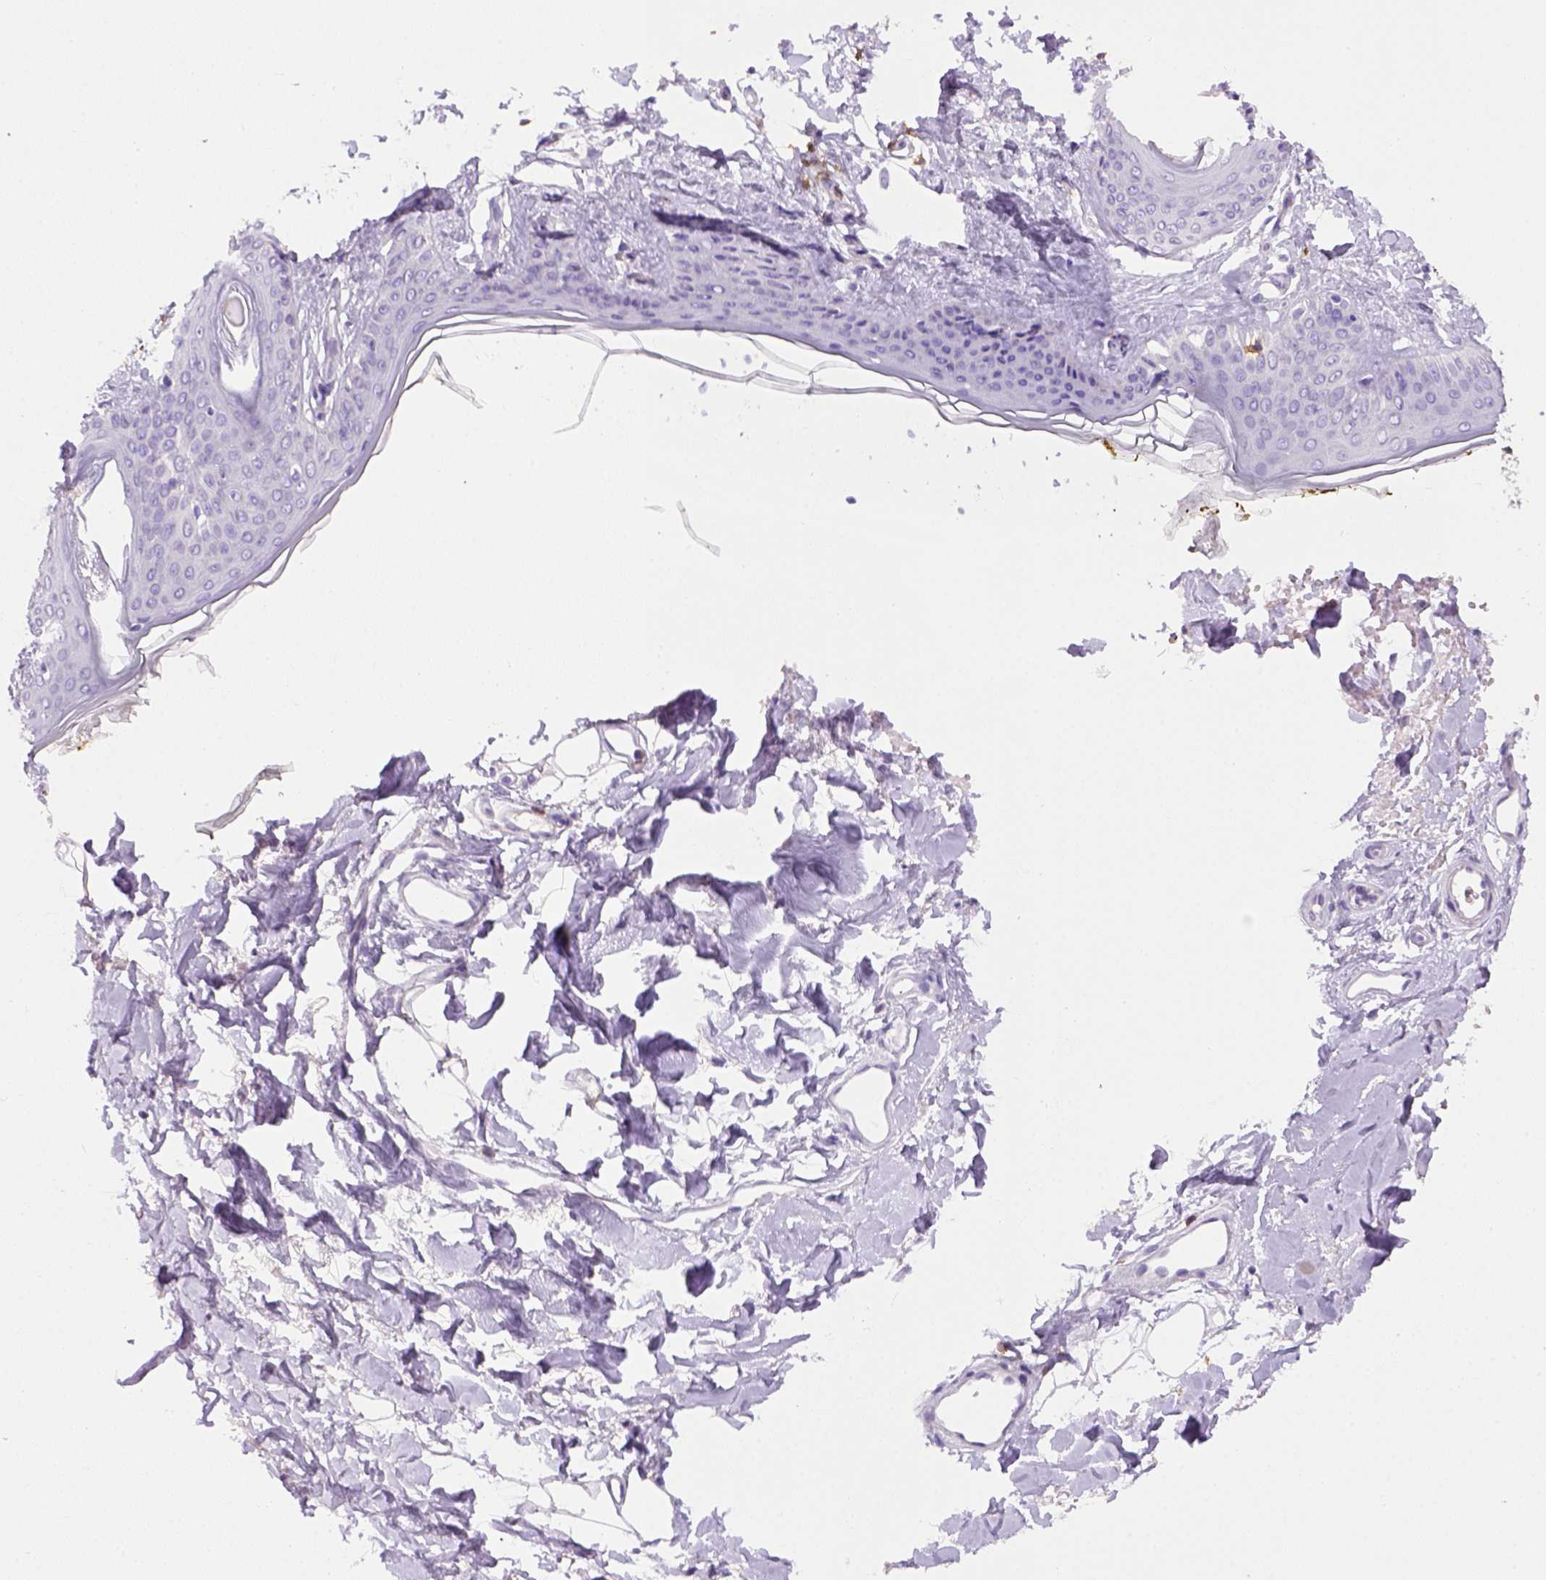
{"staining": {"intensity": "negative", "quantity": "none", "location": "none"}, "tissue": "skin", "cell_type": "Fibroblasts", "image_type": "normal", "snomed": [{"axis": "morphology", "description": "Normal tissue, NOS"}, {"axis": "topography", "description": "Skin"}], "caption": "IHC photomicrograph of normal skin: skin stained with DAB (3,3'-diaminobenzidine) shows no significant protein expression in fibroblasts.", "gene": "CD3E", "patient": {"sex": "female", "age": 34}}